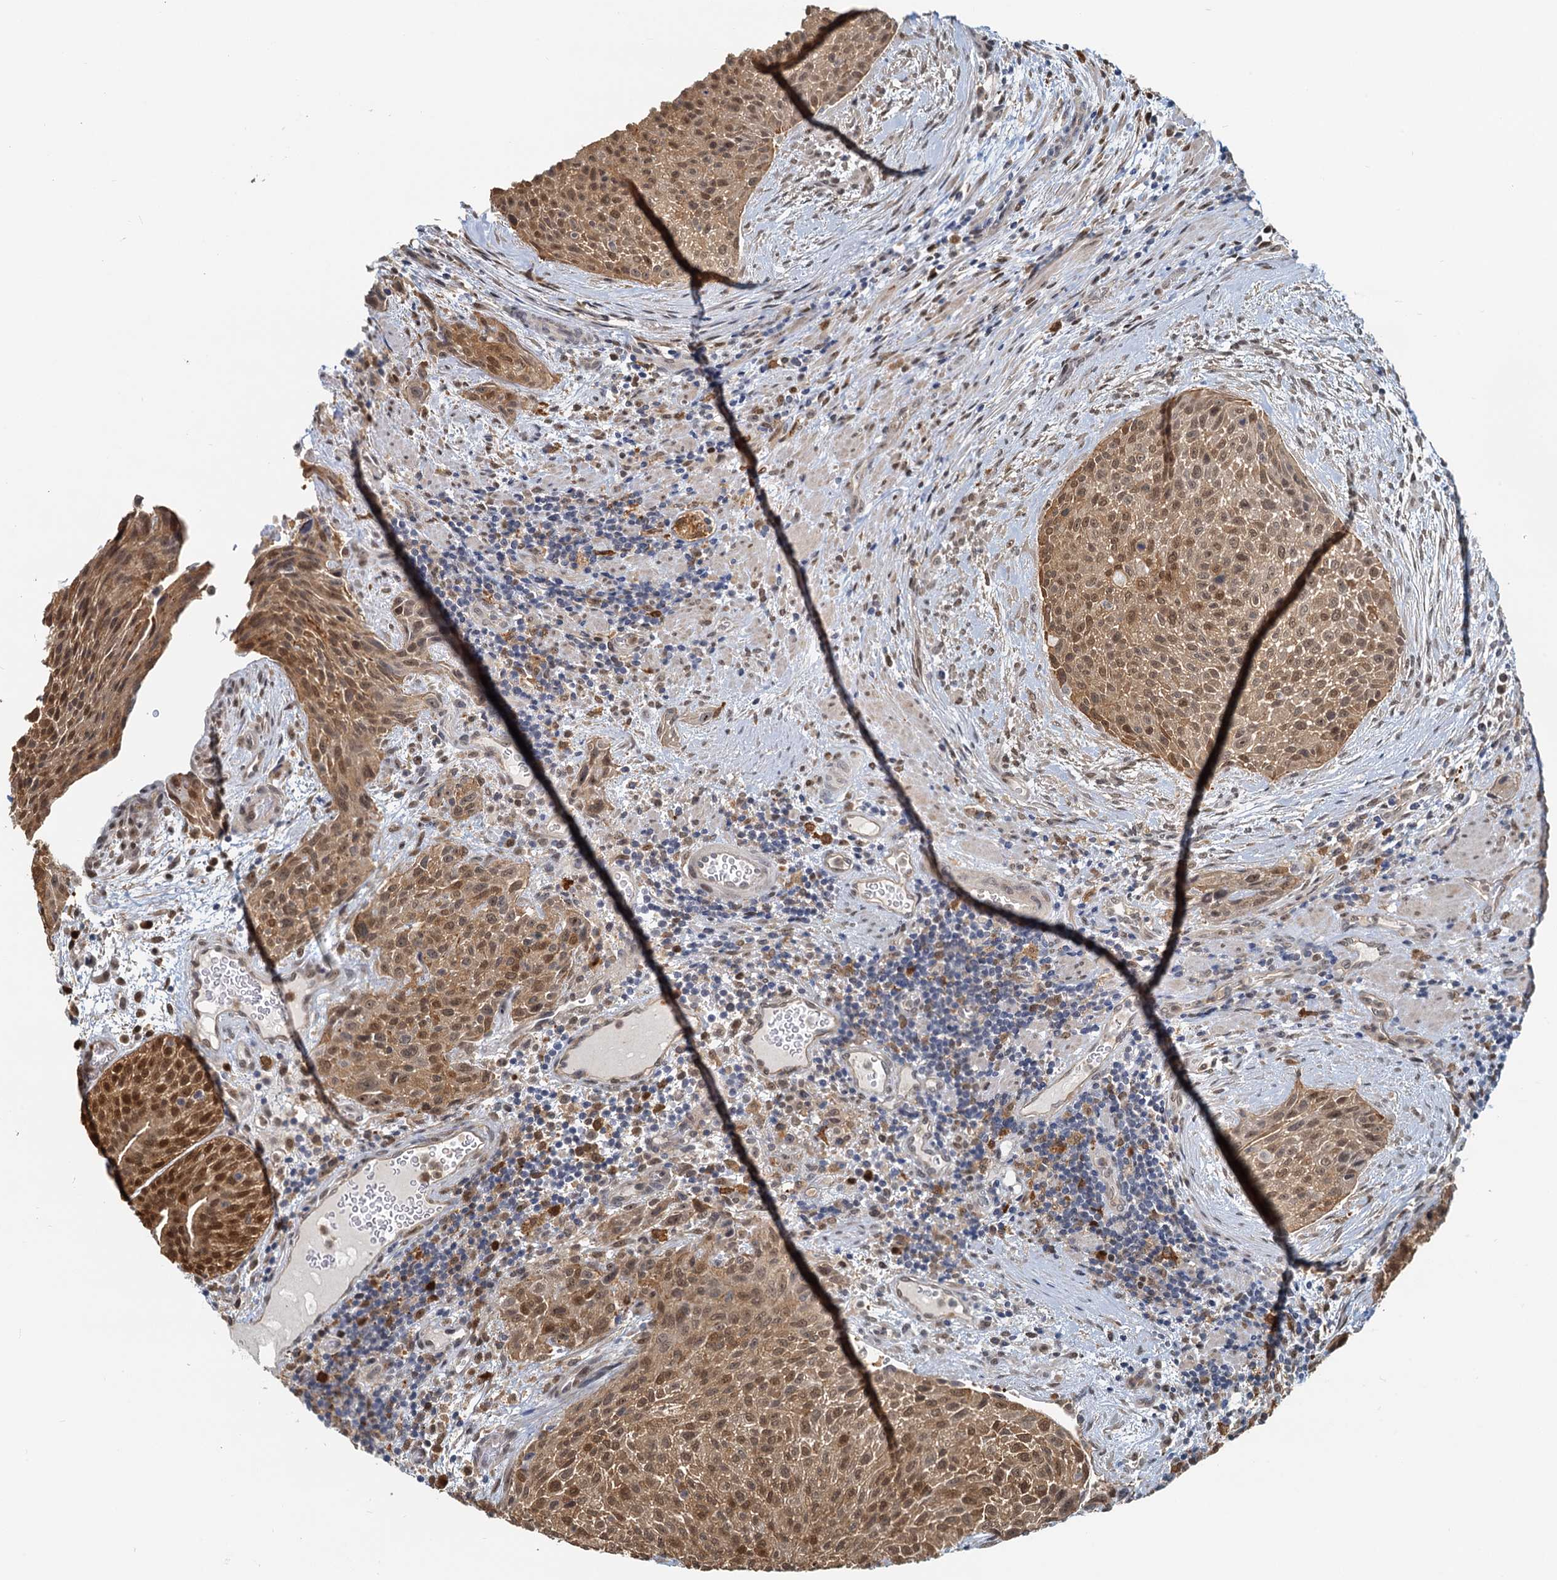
{"staining": {"intensity": "moderate", "quantity": ">75%", "location": "cytoplasmic/membranous,nuclear"}, "tissue": "urothelial cancer", "cell_type": "Tumor cells", "image_type": "cancer", "snomed": [{"axis": "morphology", "description": "Normal tissue, NOS"}, {"axis": "morphology", "description": "Urothelial carcinoma, NOS"}, {"axis": "topography", "description": "Urinary bladder"}, {"axis": "topography", "description": "Peripheral nerve tissue"}], "caption": "Immunohistochemical staining of human transitional cell carcinoma reveals medium levels of moderate cytoplasmic/membranous and nuclear staining in approximately >75% of tumor cells.", "gene": "SPINDOC", "patient": {"sex": "male", "age": 35}}